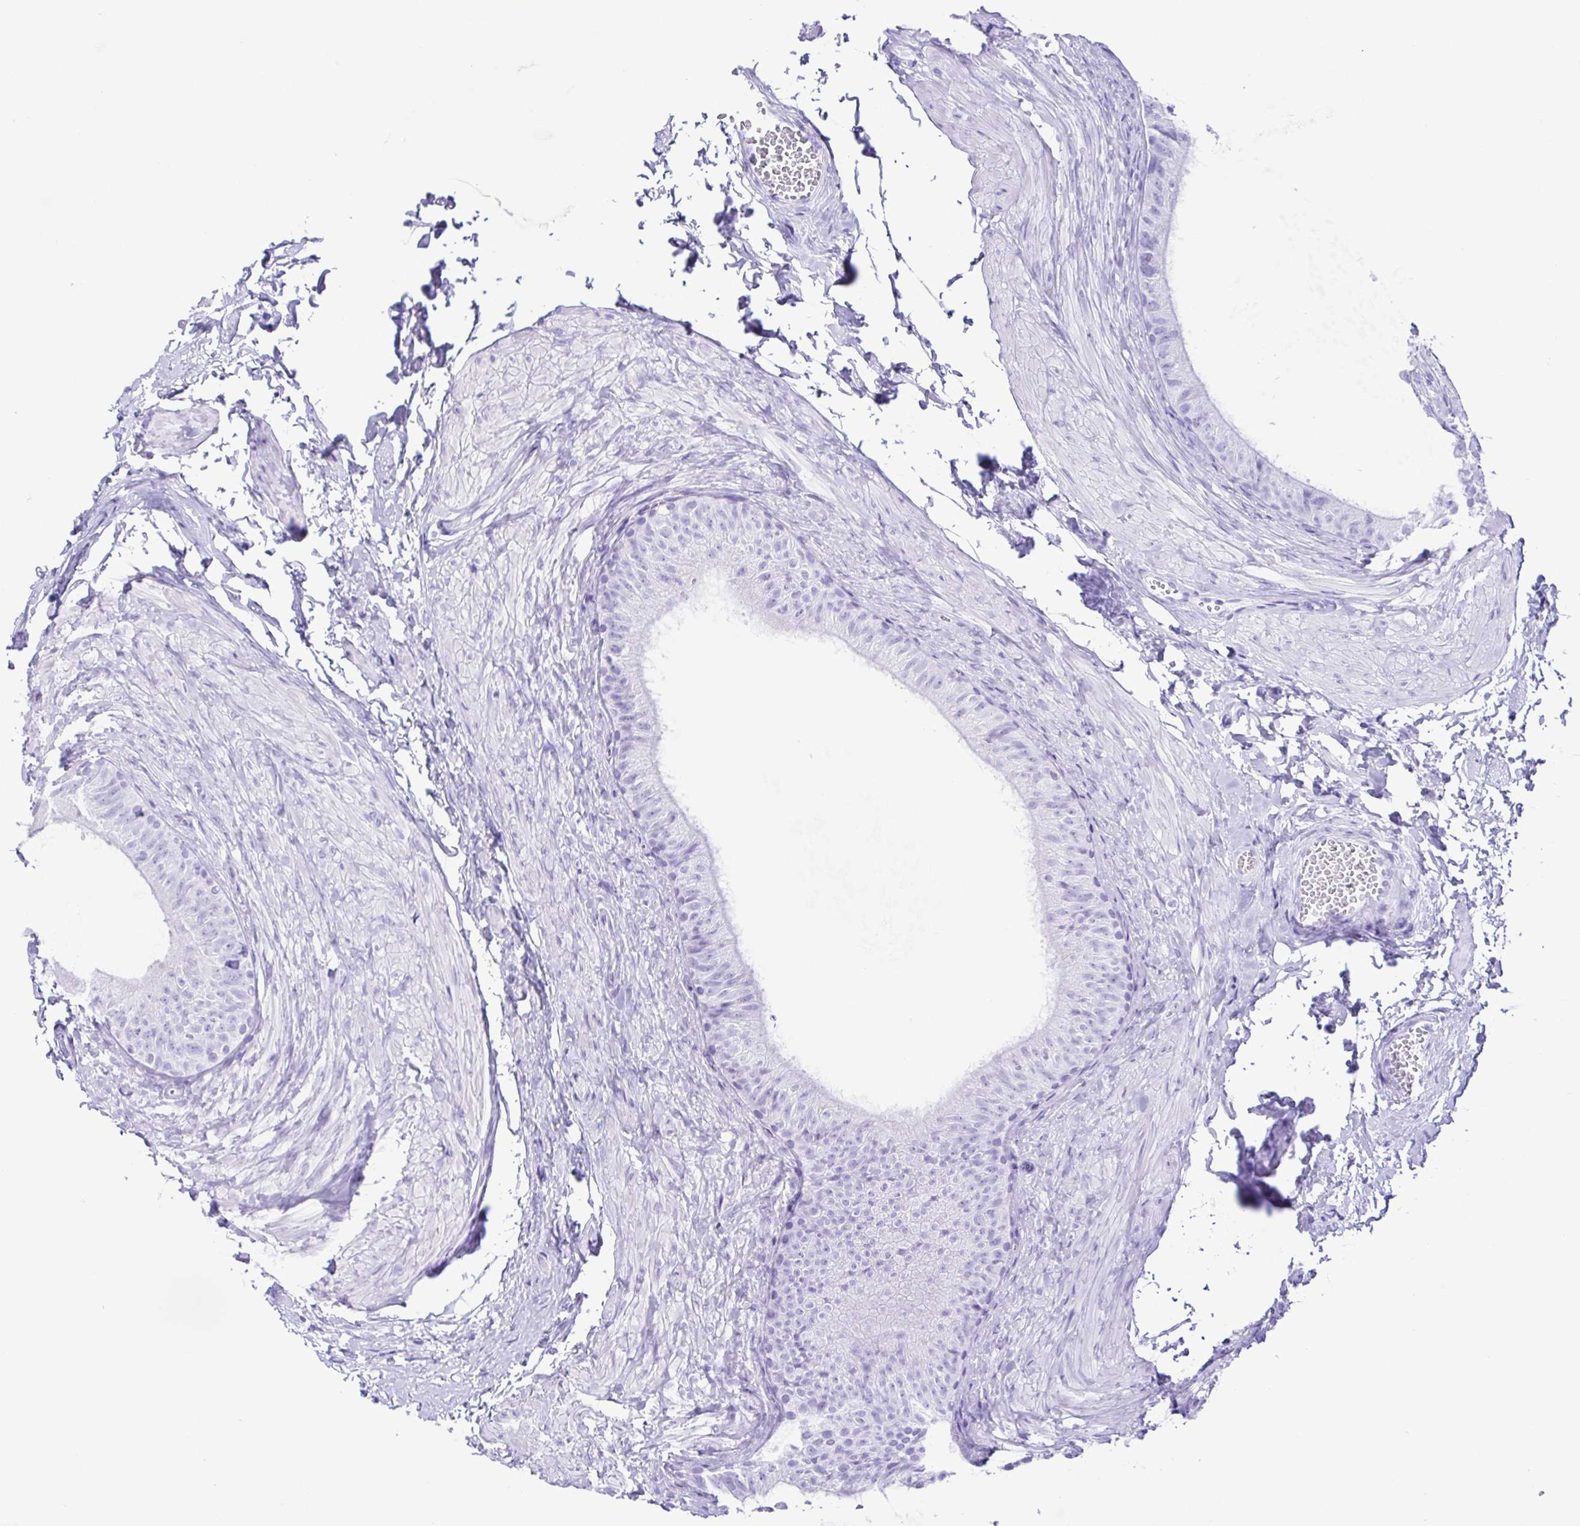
{"staining": {"intensity": "negative", "quantity": "none", "location": "none"}, "tissue": "epididymis", "cell_type": "Glandular cells", "image_type": "normal", "snomed": [{"axis": "morphology", "description": "Normal tissue, NOS"}, {"axis": "topography", "description": "Epididymis, spermatic cord, NOS"}, {"axis": "topography", "description": "Epididymis"}, {"axis": "topography", "description": "Peripheral nerve tissue"}], "caption": "This photomicrograph is of benign epididymis stained with immunohistochemistry to label a protein in brown with the nuclei are counter-stained blue. There is no expression in glandular cells. (DAB immunohistochemistry visualized using brightfield microscopy, high magnification).", "gene": "ERP27", "patient": {"sex": "male", "age": 29}}